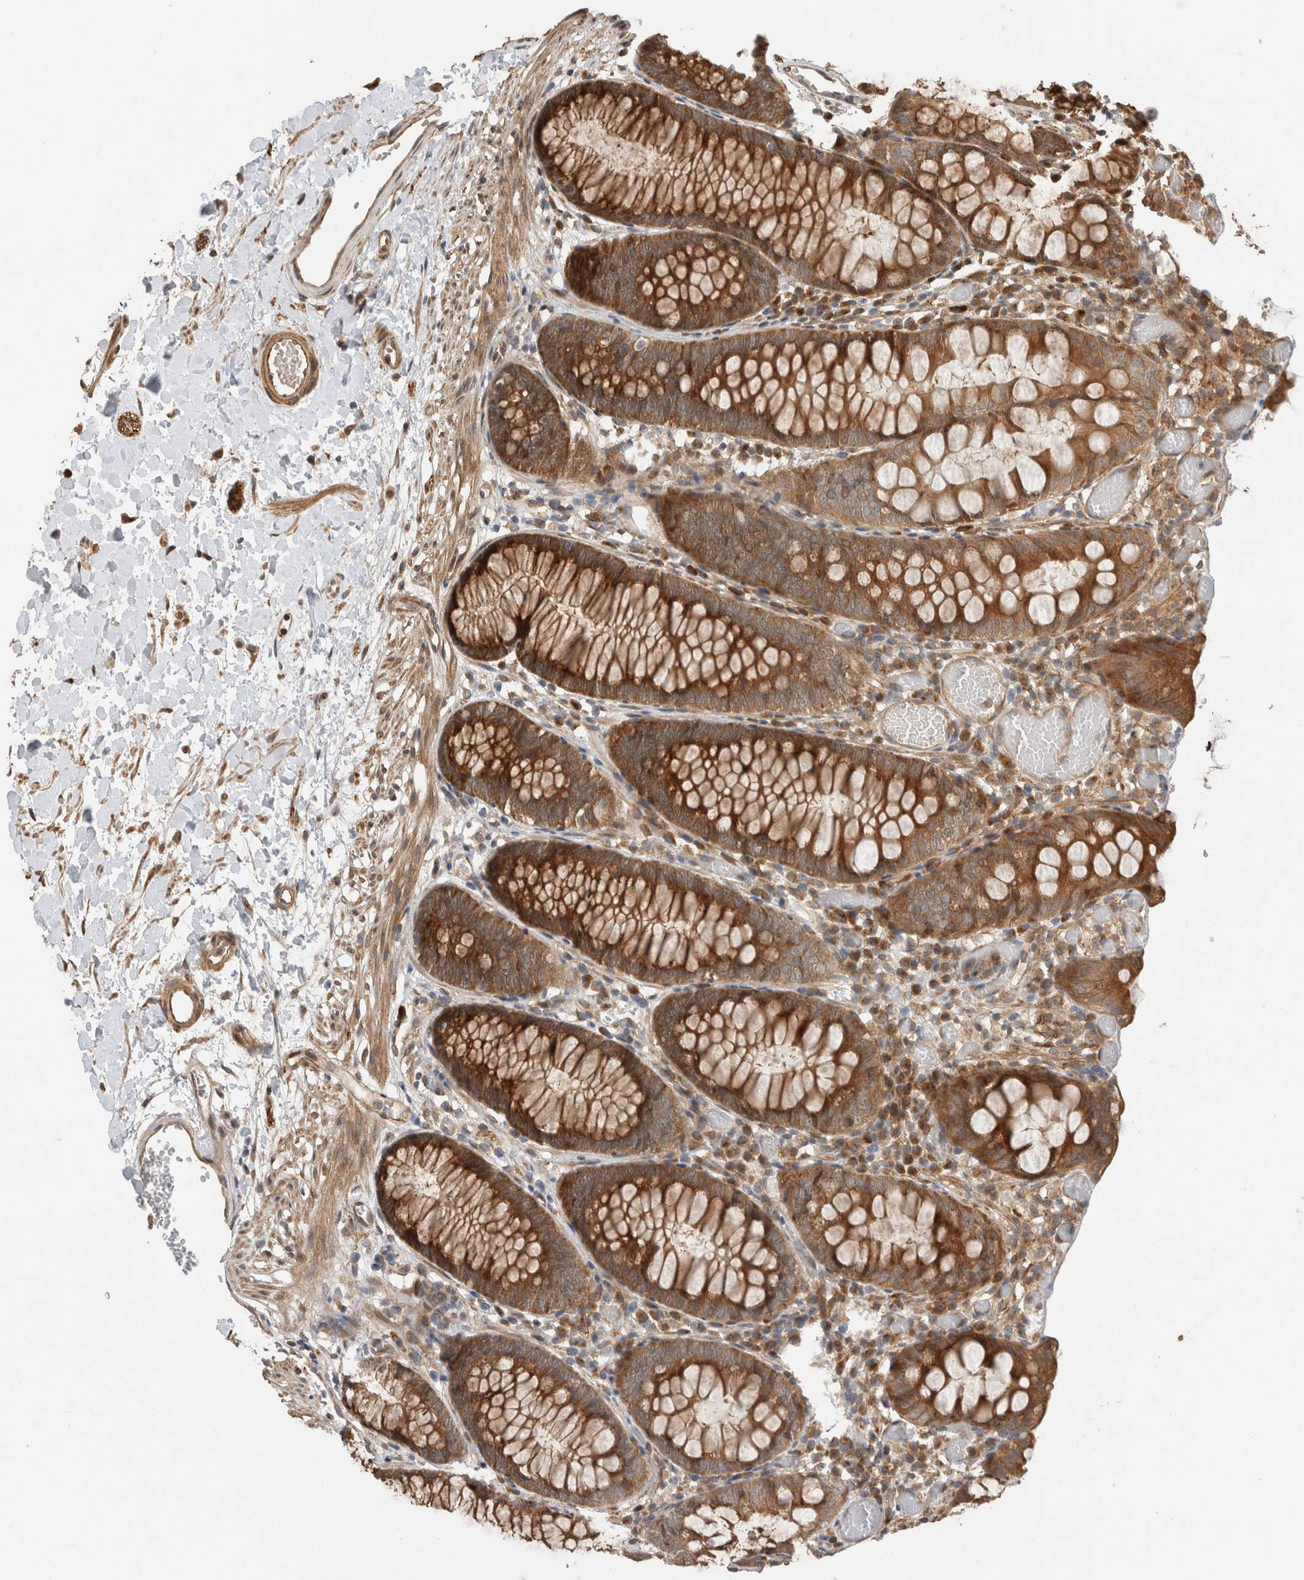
{"staining": {"intensity": "moderate", "quantity": ">75%", "location": "cytoplasmic/membranous"}, "tissue": "colon", "cell_type": "Endothelial cells", "image_type": "normal", "snomed": [{"axis": "morphology", "description": "Normal tissue, NOS"}, {"axis": "topography", "description": "Colon"}], "caption": "Colon stained with DAB immunohistochemistry shows medium levels of moderate cytoplasmic/membranous expression in approximately >75% of endothelial cells. The staining is performed using DAB brown chromogen to label protein expression. The nuclei are counter-stained blue using hematoxylin.", "gene": "PCDHB15", "patient": {"sex": "male", "age": 14}}